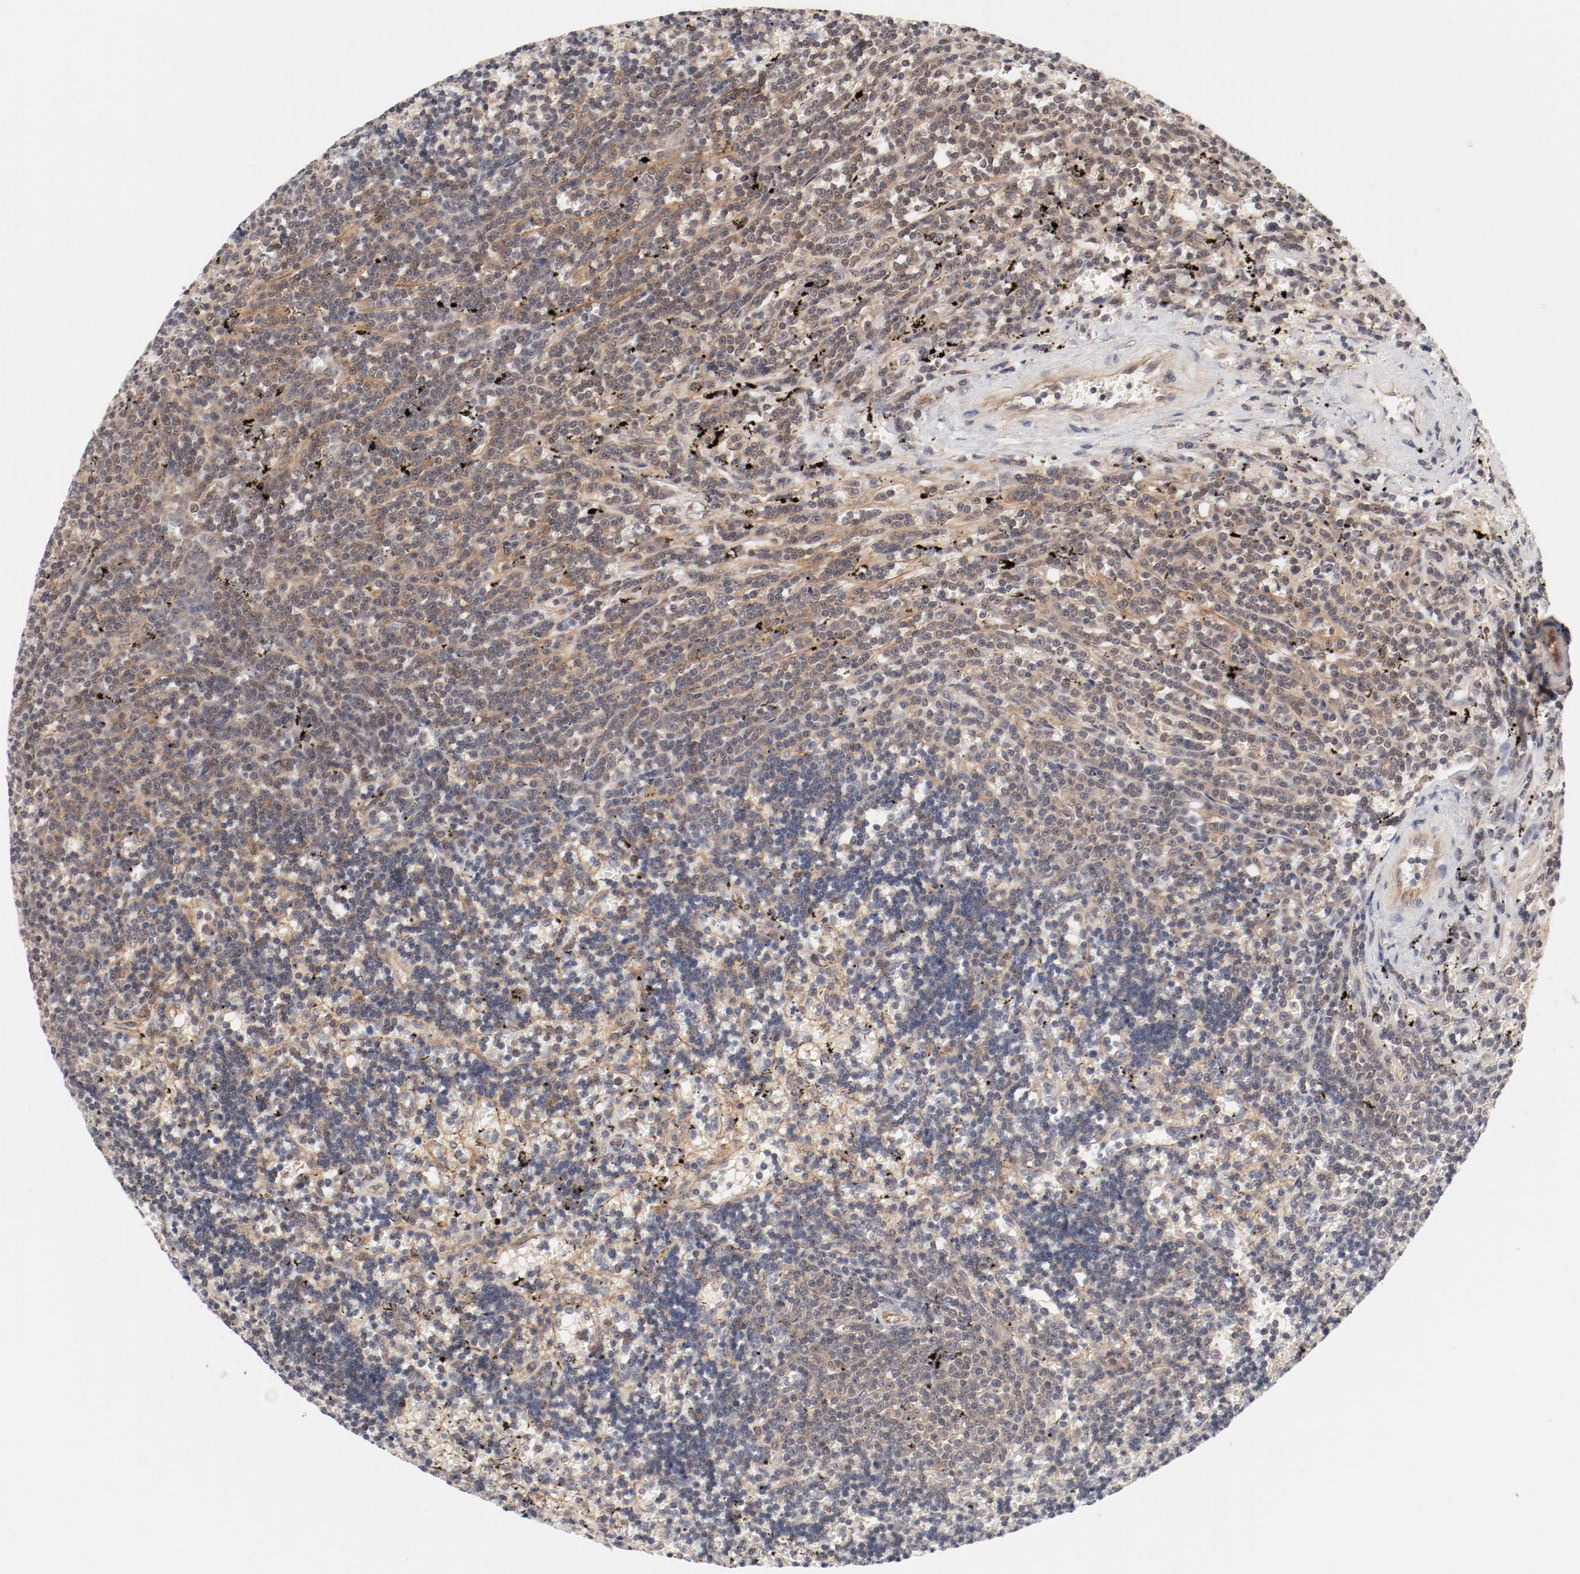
{"staining": {"intensity": "moderate", "quantity": "25%-75%", "location": "cytoplasmic/membranous"}, "tissue": "lymphoma", "cell_type": "Tumor cells", "image_type": "cancer", "snomed": [{"axis": "morphology", "description": "Malignant lymphoma, non-Hodgkin's type, Low grade"}, {"axis": "topography", "description": "Spleen"}], "caption": "A photomicrograph of human lymphoma stained for a protein shows moderate cytoplasmic/membranous brown staining in tumor cells.", "gene": "ZNF267", "patient": {"sex": "male", "age": 60}}